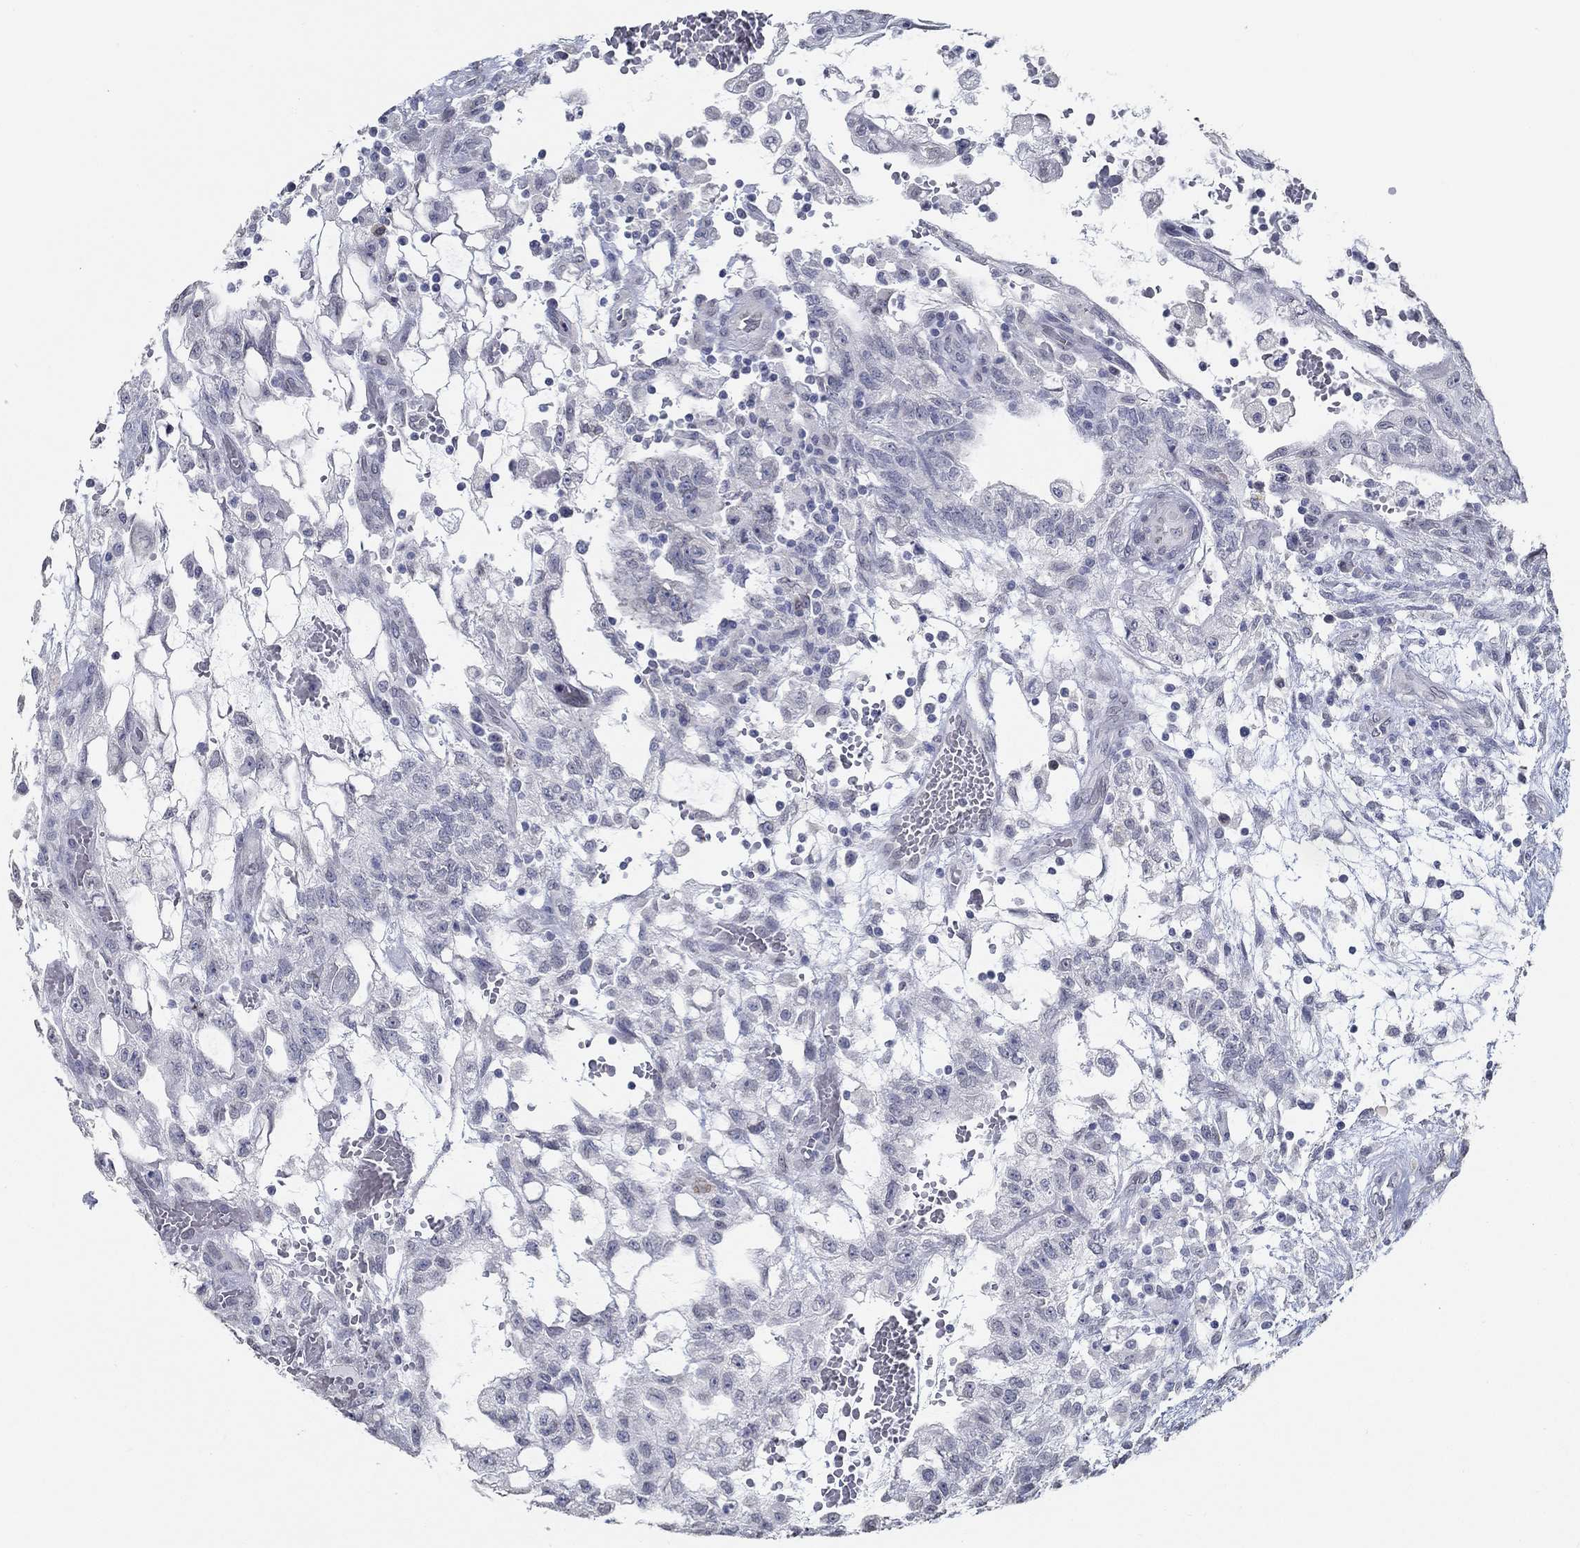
{"staining": {"intensity": "negative", "quantity": "none", "location": "none"}, "tissue": "testis cancer", "cell_type": "Tumor cells", "image_type": "cancer", "snomed": [{"axis": "morphology", "description": "Carcinoma, Embryonal, NOS"}, {"axis": "topography", "description": "Testis"}], "caption": "High power microscopy micrograph of an IHC histopathology image of testis embryonal carcinoma, revealing no significant staining in tumor cells.", "gene": "NUP155", "patient": {"sex": "male", "age": 32}}